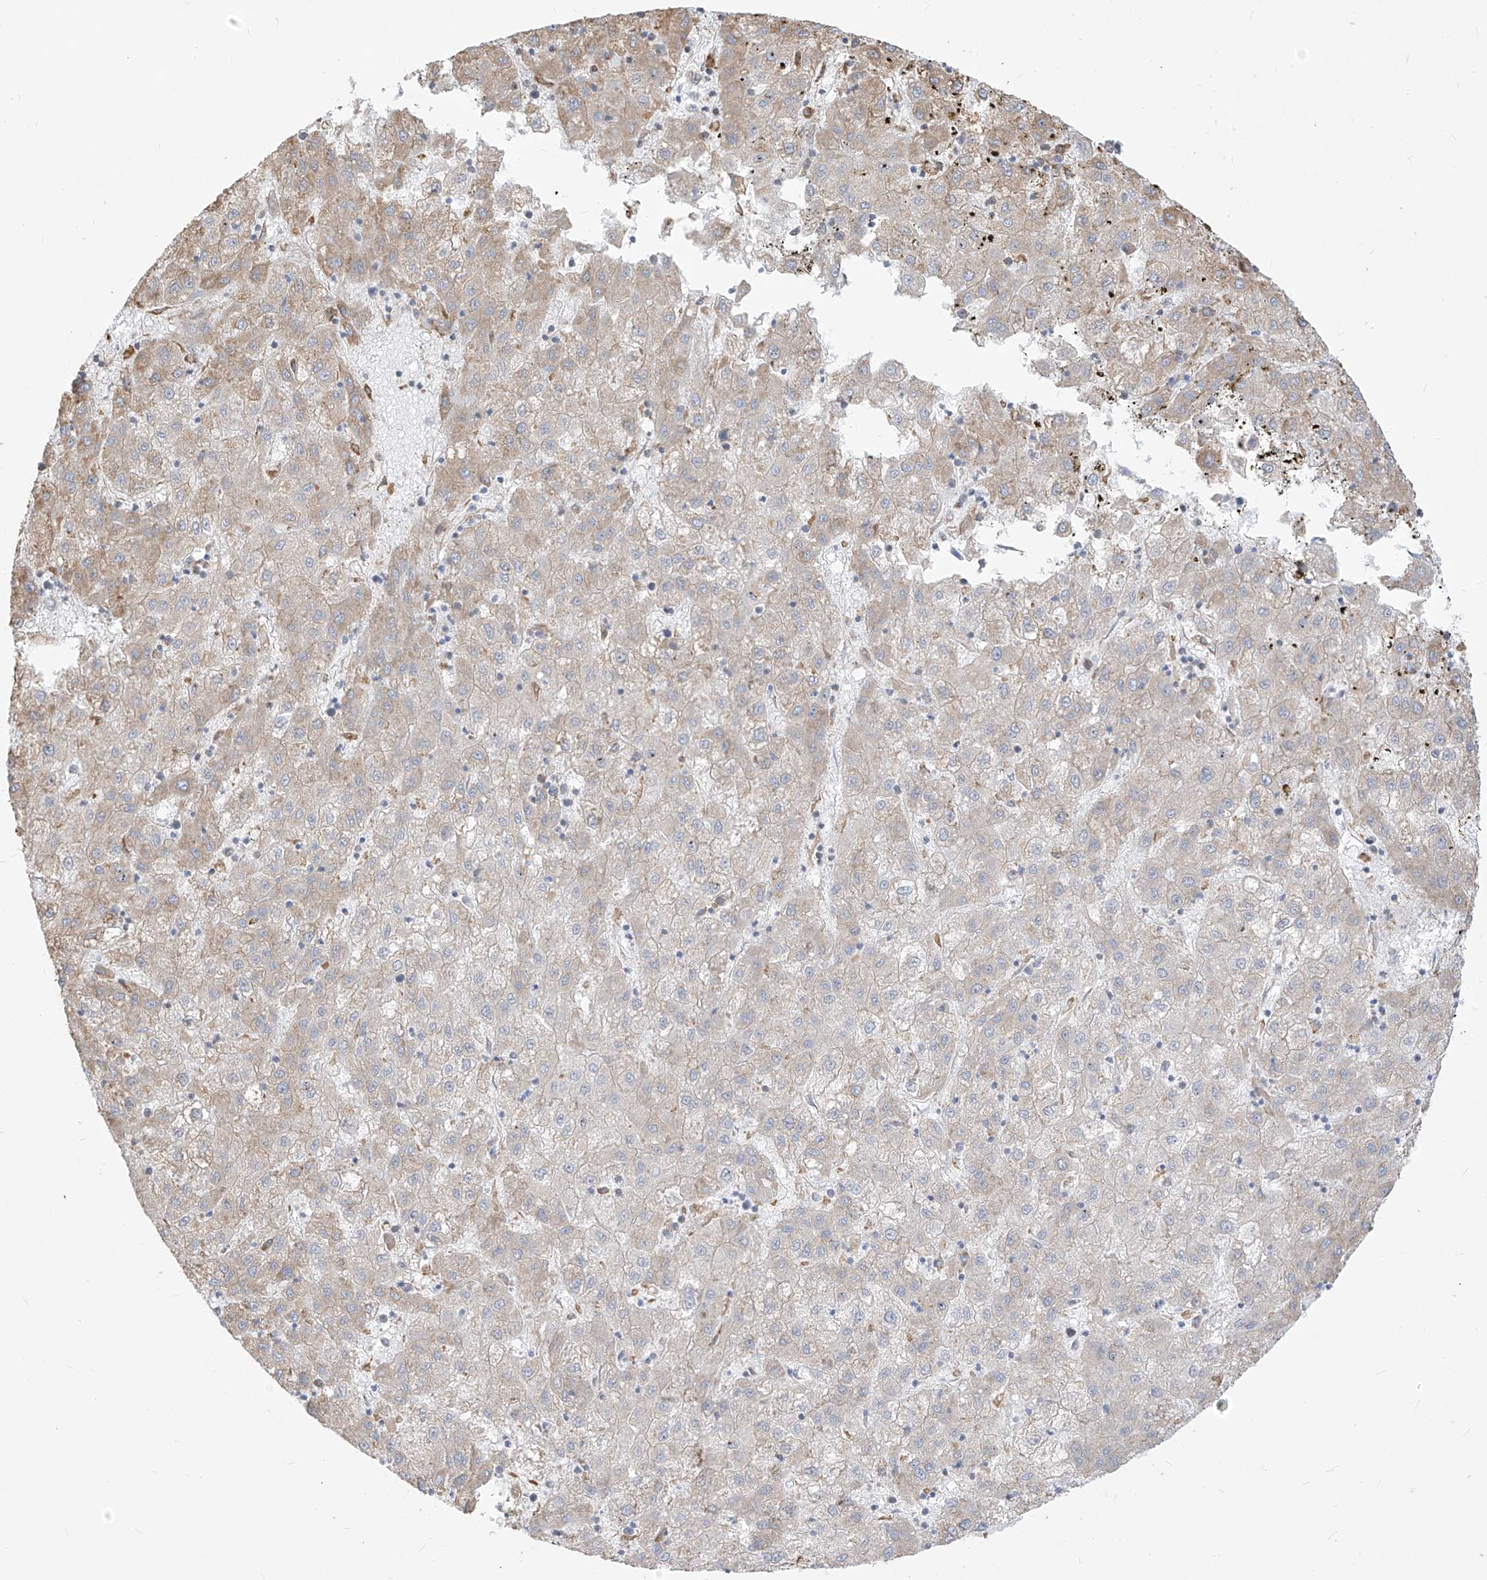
{"staining": {"intensity": "weak", "quantity": "<25%", "location": "cytoplasmic/membranous"}, "tissue": "liver cancer", "cell_type": "Tumor cells", "image_type": "cancer", "snomed": [{"axis": "morphology", "description": "Carcinoma, Hepatocellular, NOS"}, {"axis": "topography", "description": "Liver"}], "caption": "The IHC photomicrograph has no significant positivity in tumor cells of liver cancer tissue.", "gene": "PDIA6", "patient": {"sex": "male", "age": 72}}